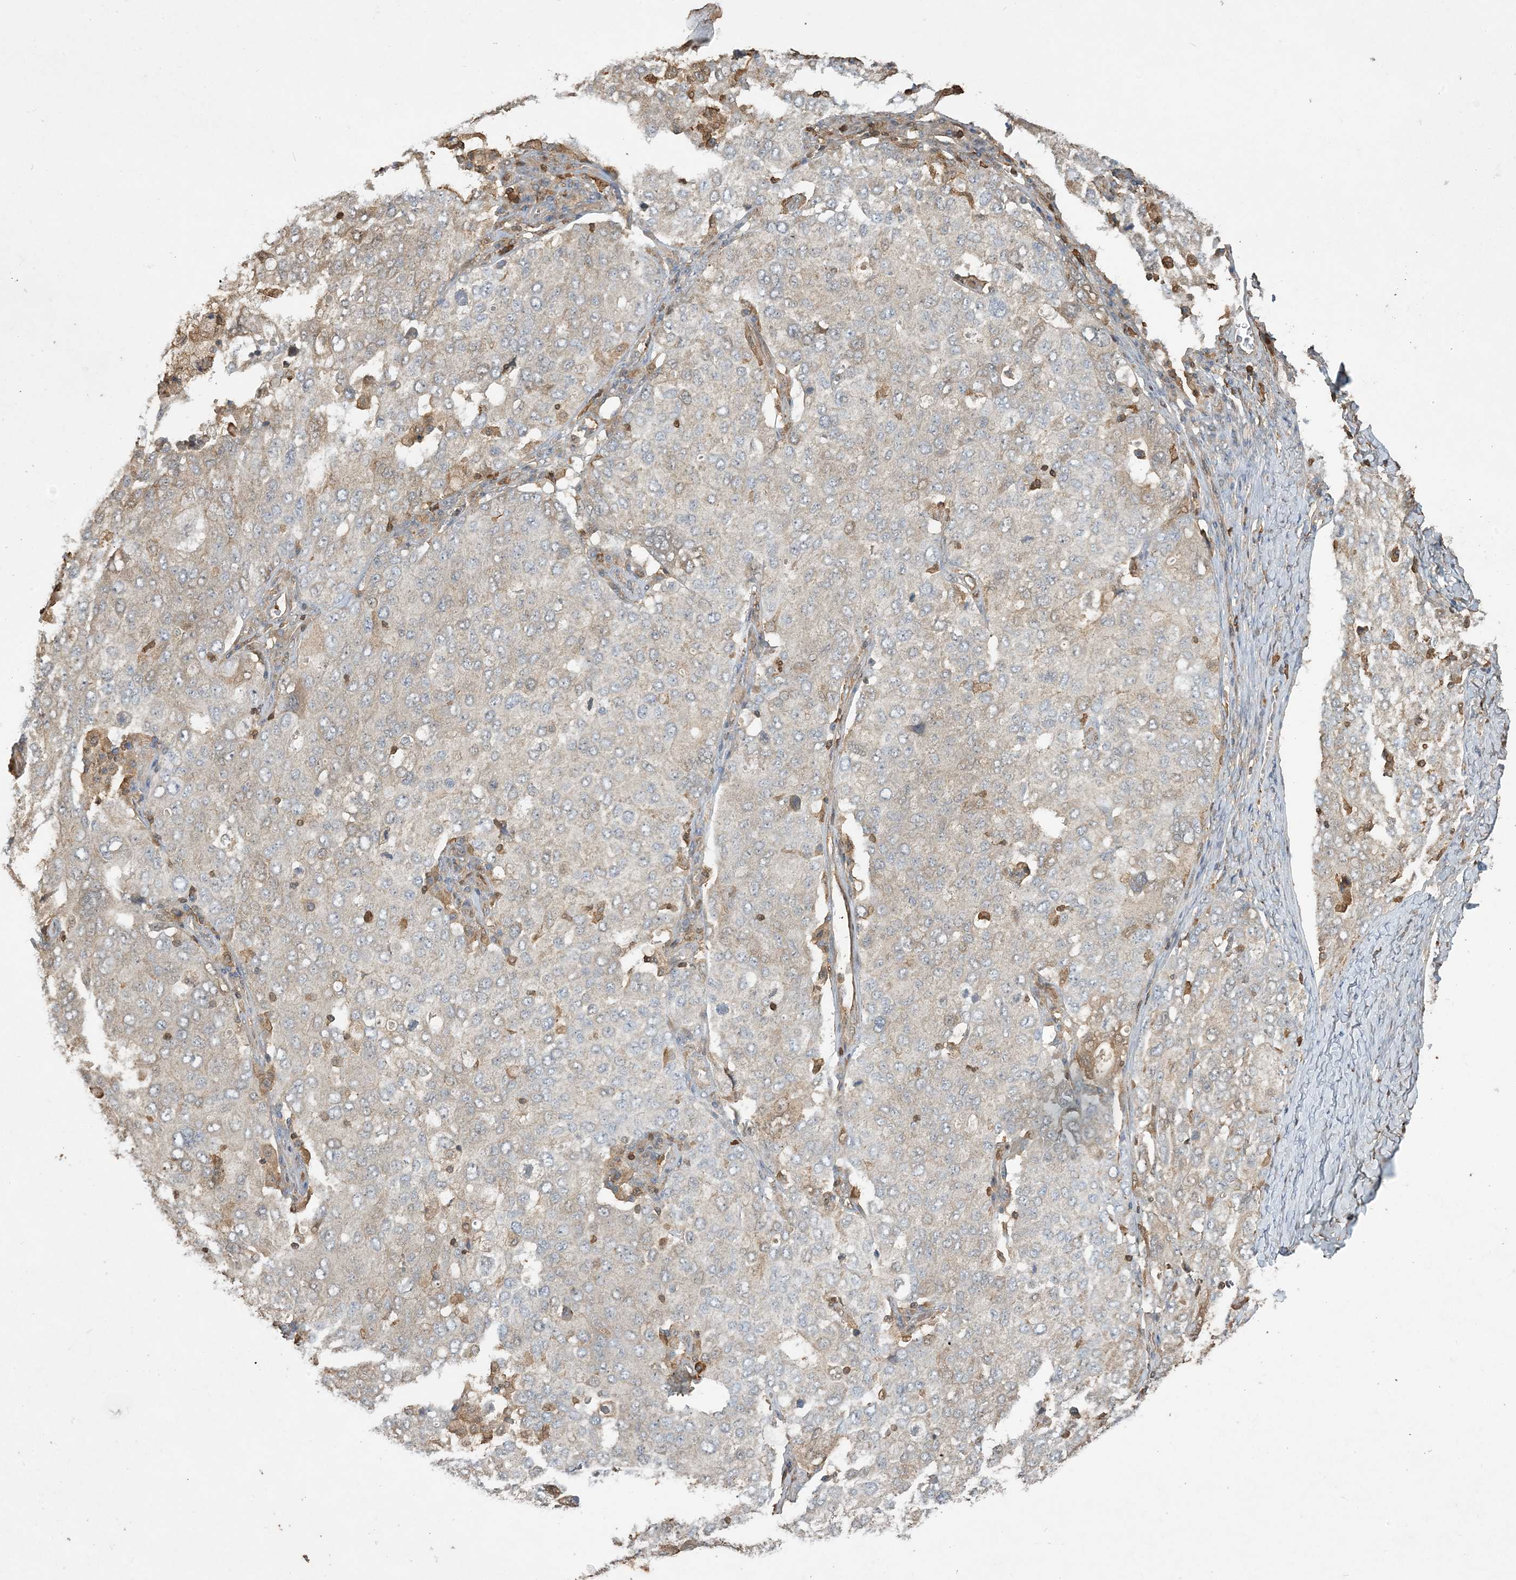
{"staining": {"intensity": "weak", "quantity": "25%-75%", "location": "cytoplasmic/membranous"}, "tissue": "ovarian cancer", "cell_type": "Tumor cells", "image_type": "cancer", "snomed": [{"axis": "morphology", "description": "Carcinoma, endometroid"}, {"axis": "topography", "description": "Ovary"}], "caption": "Ovarian endometroid carcinoma was stained to show a protein in brown. There is low levels of weak cytoplasmic/membranous positivity in approximately 25%-75% of tumor cells.", "gene": "TMSB4X", "patient": {"sex": "female", "age": 62}}